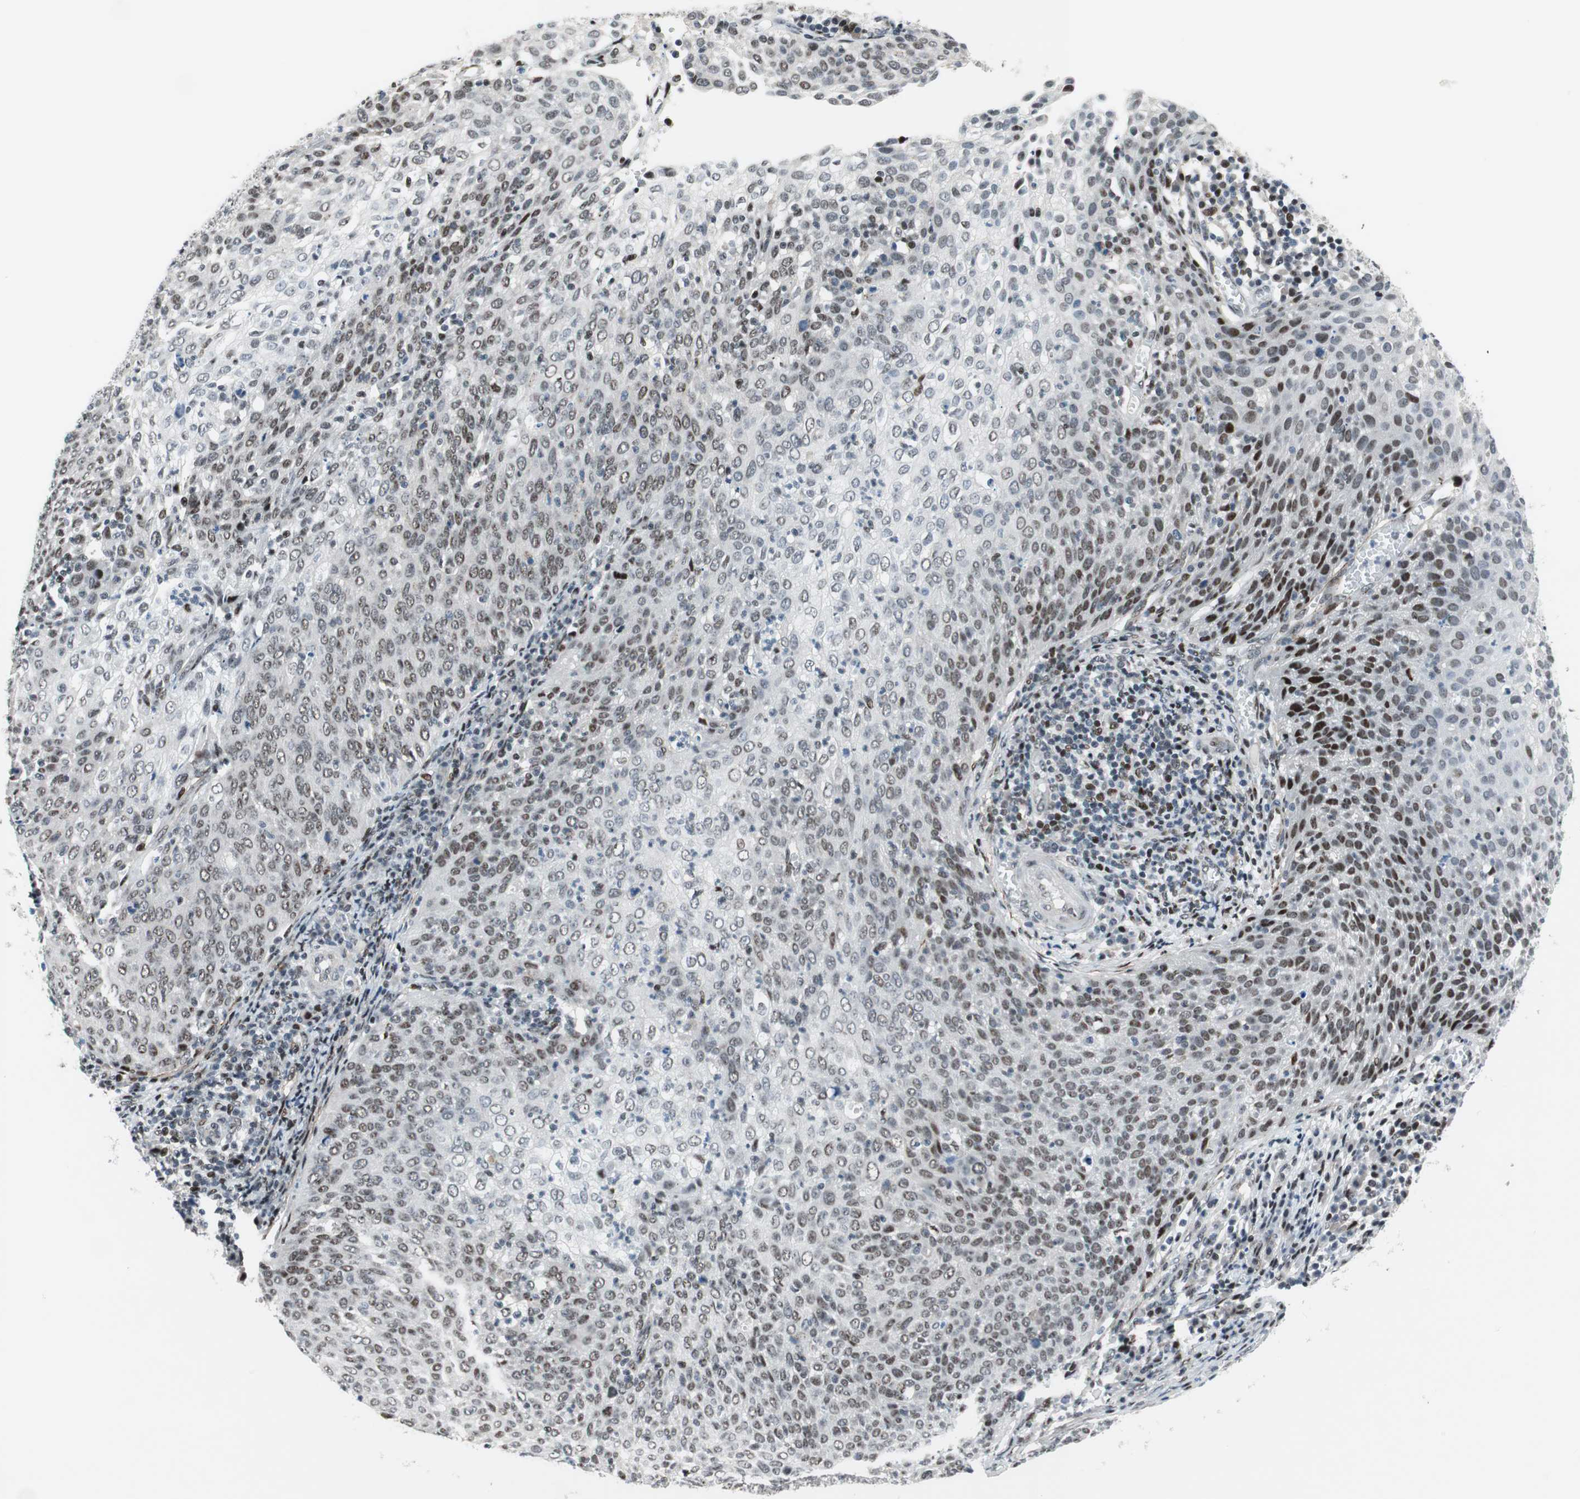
{"staining": {"intensity": "strong", "quantity": "<25%", "location": "nuclear"}, "tissue": "cervical cancer", "cell_type": "Tumor cells", "image_type": "cancer", "snomed": [{"axis": "morphology", "description": "Squamous cell carcinoma, NOS"}, {"axis": "topography", "description": "Cervix"}], "caption": "Immunohistochemistry (IHC) of cervical squamous cell carcinoma exhibits medium levels of strong nuclear positivity in about <25% of tumor cells.", "gene": "FBXO44", "patient": {"sex": "female", "age": 38}}